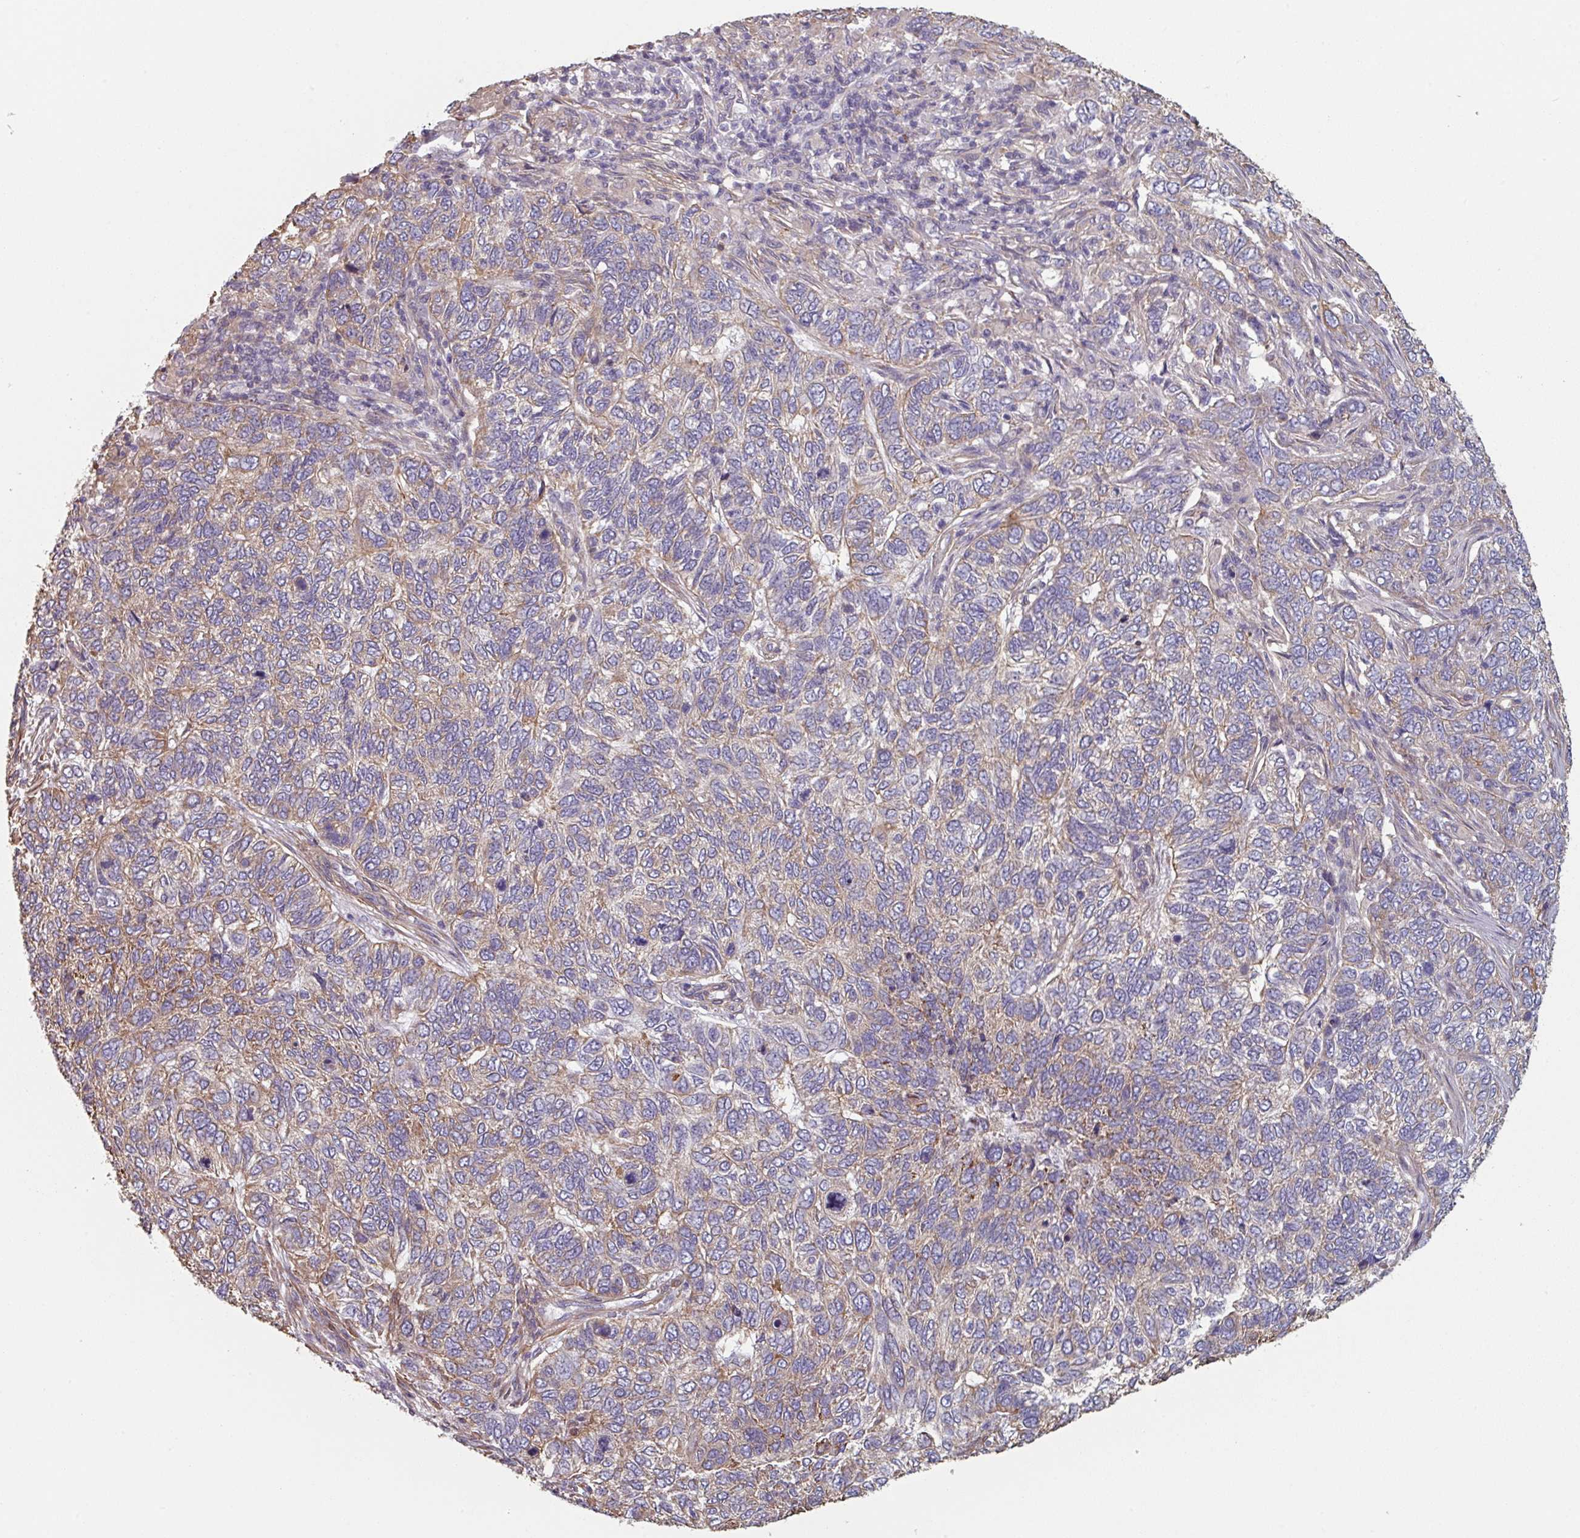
{"staining": {"intensity": "weak", "quantity": "25%-75%", "location": "cytoplasmic/membranous"}, "tissue": "skin cancer", "cell_type": "Tumor cells", "image_type": "cancer", "snomed": [{"axis": "morphology", "description": "Basal cell carcinoma"}, {"axis": "topography", "description": "Skin"}], "caption": "This image demonstrates immunohistochemistry (IHC) staining of human skin cancer (basal cell carcinoma), with low weak cytoplasmic/membranous positivity in about 25%-75% of tumor cells.", "gene": "GSTA4", "patient": {"sex": "female", "age": 65}}